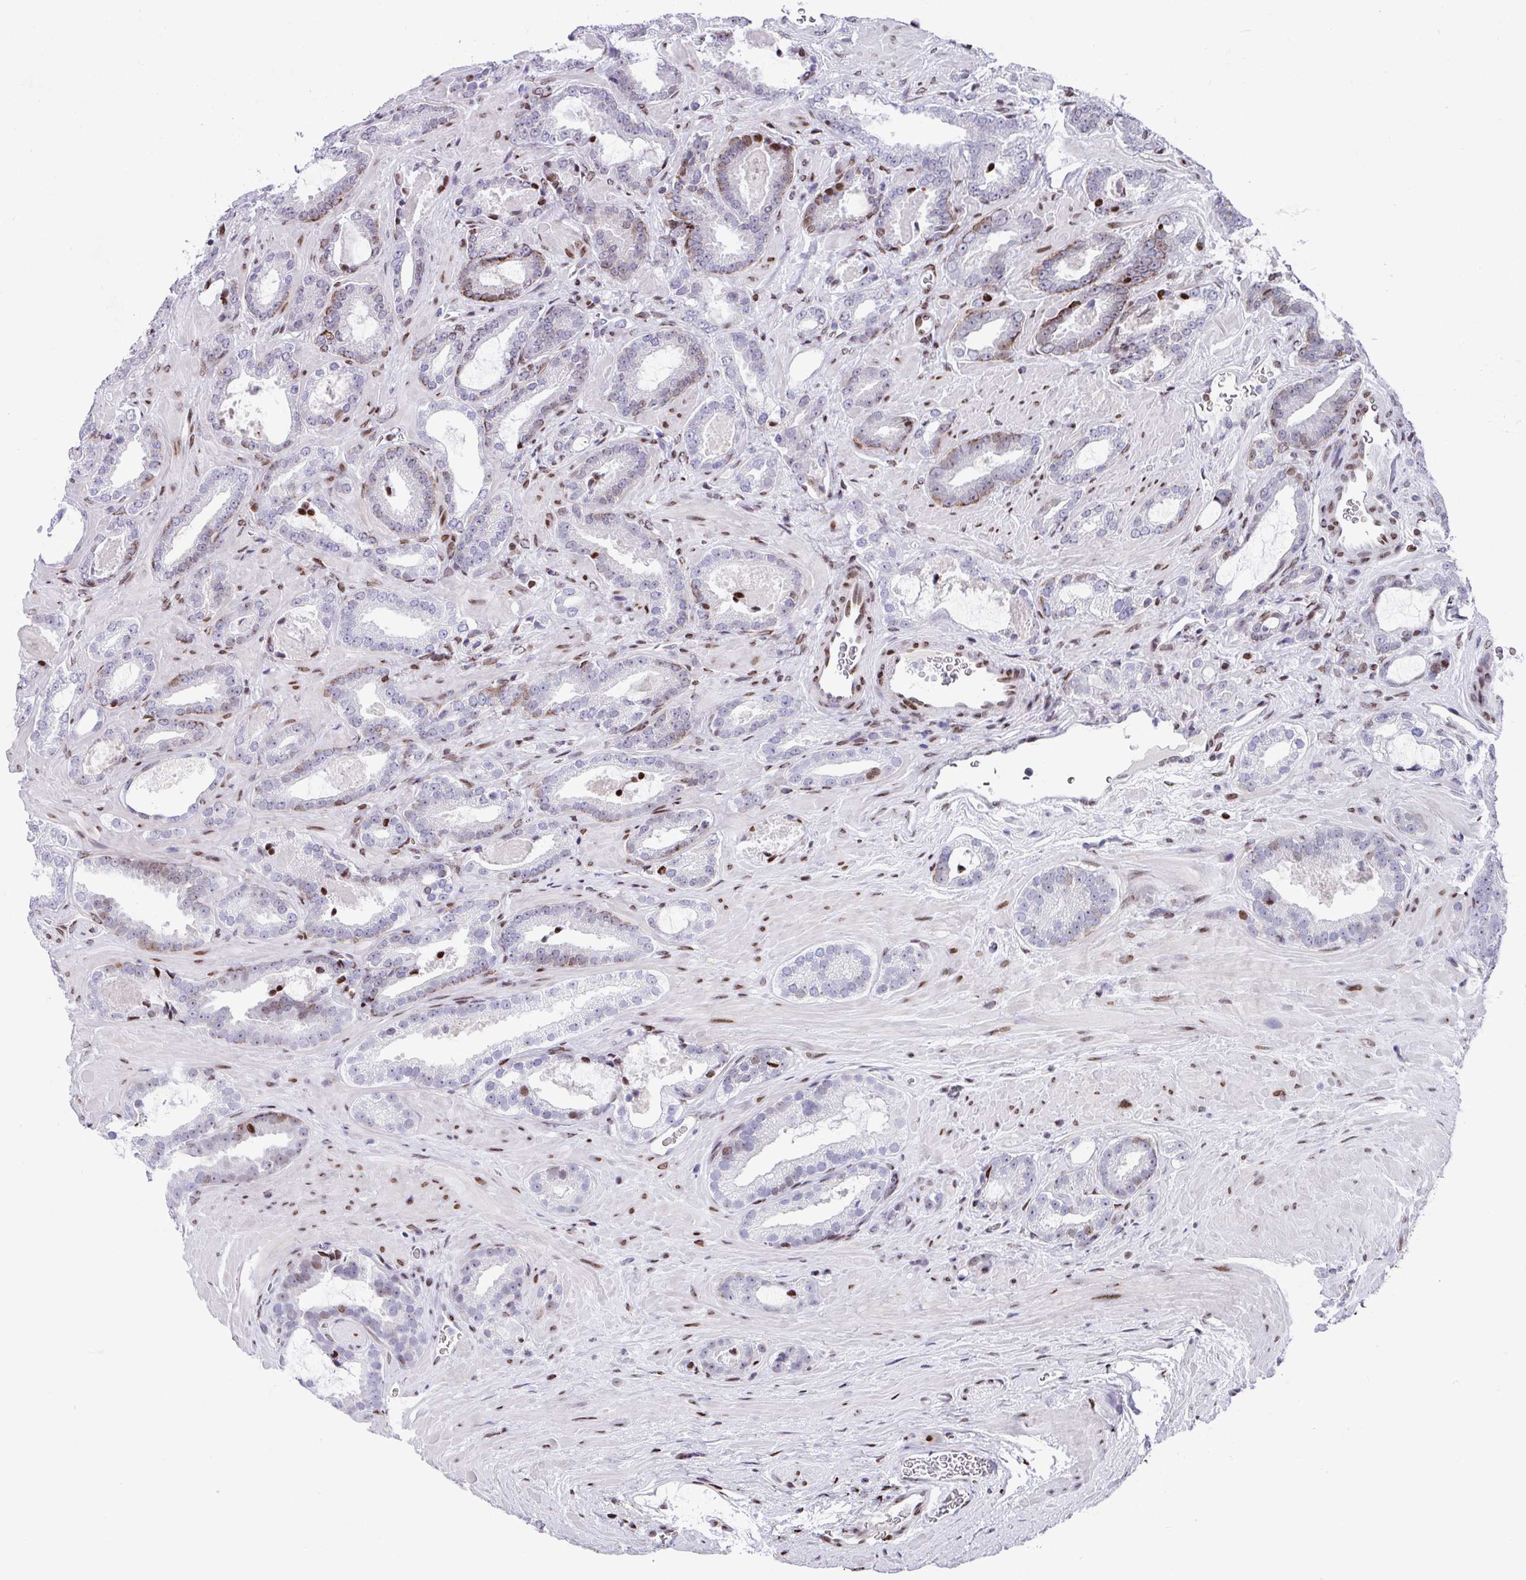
{"staining": {"intensity": "weak", "quantity": "<25%", "location": "nuclear"}, "tissue": "prostate cancer", "cell_type": "Tumor cells", "image_type": "cancer", "snomed": [{"axis": "morphology", "description": "Adenocarcinoma, Low grade"}, {"axis": "topography", "description": "Prostate"}], "caption": "IHC micrograph of neoplastic tissue: human prostate cancer stained with DAB shows no significant protein expression in tumor cells.", "gene": "TCF3", "patient": {"sex": "male", "age": 62}}